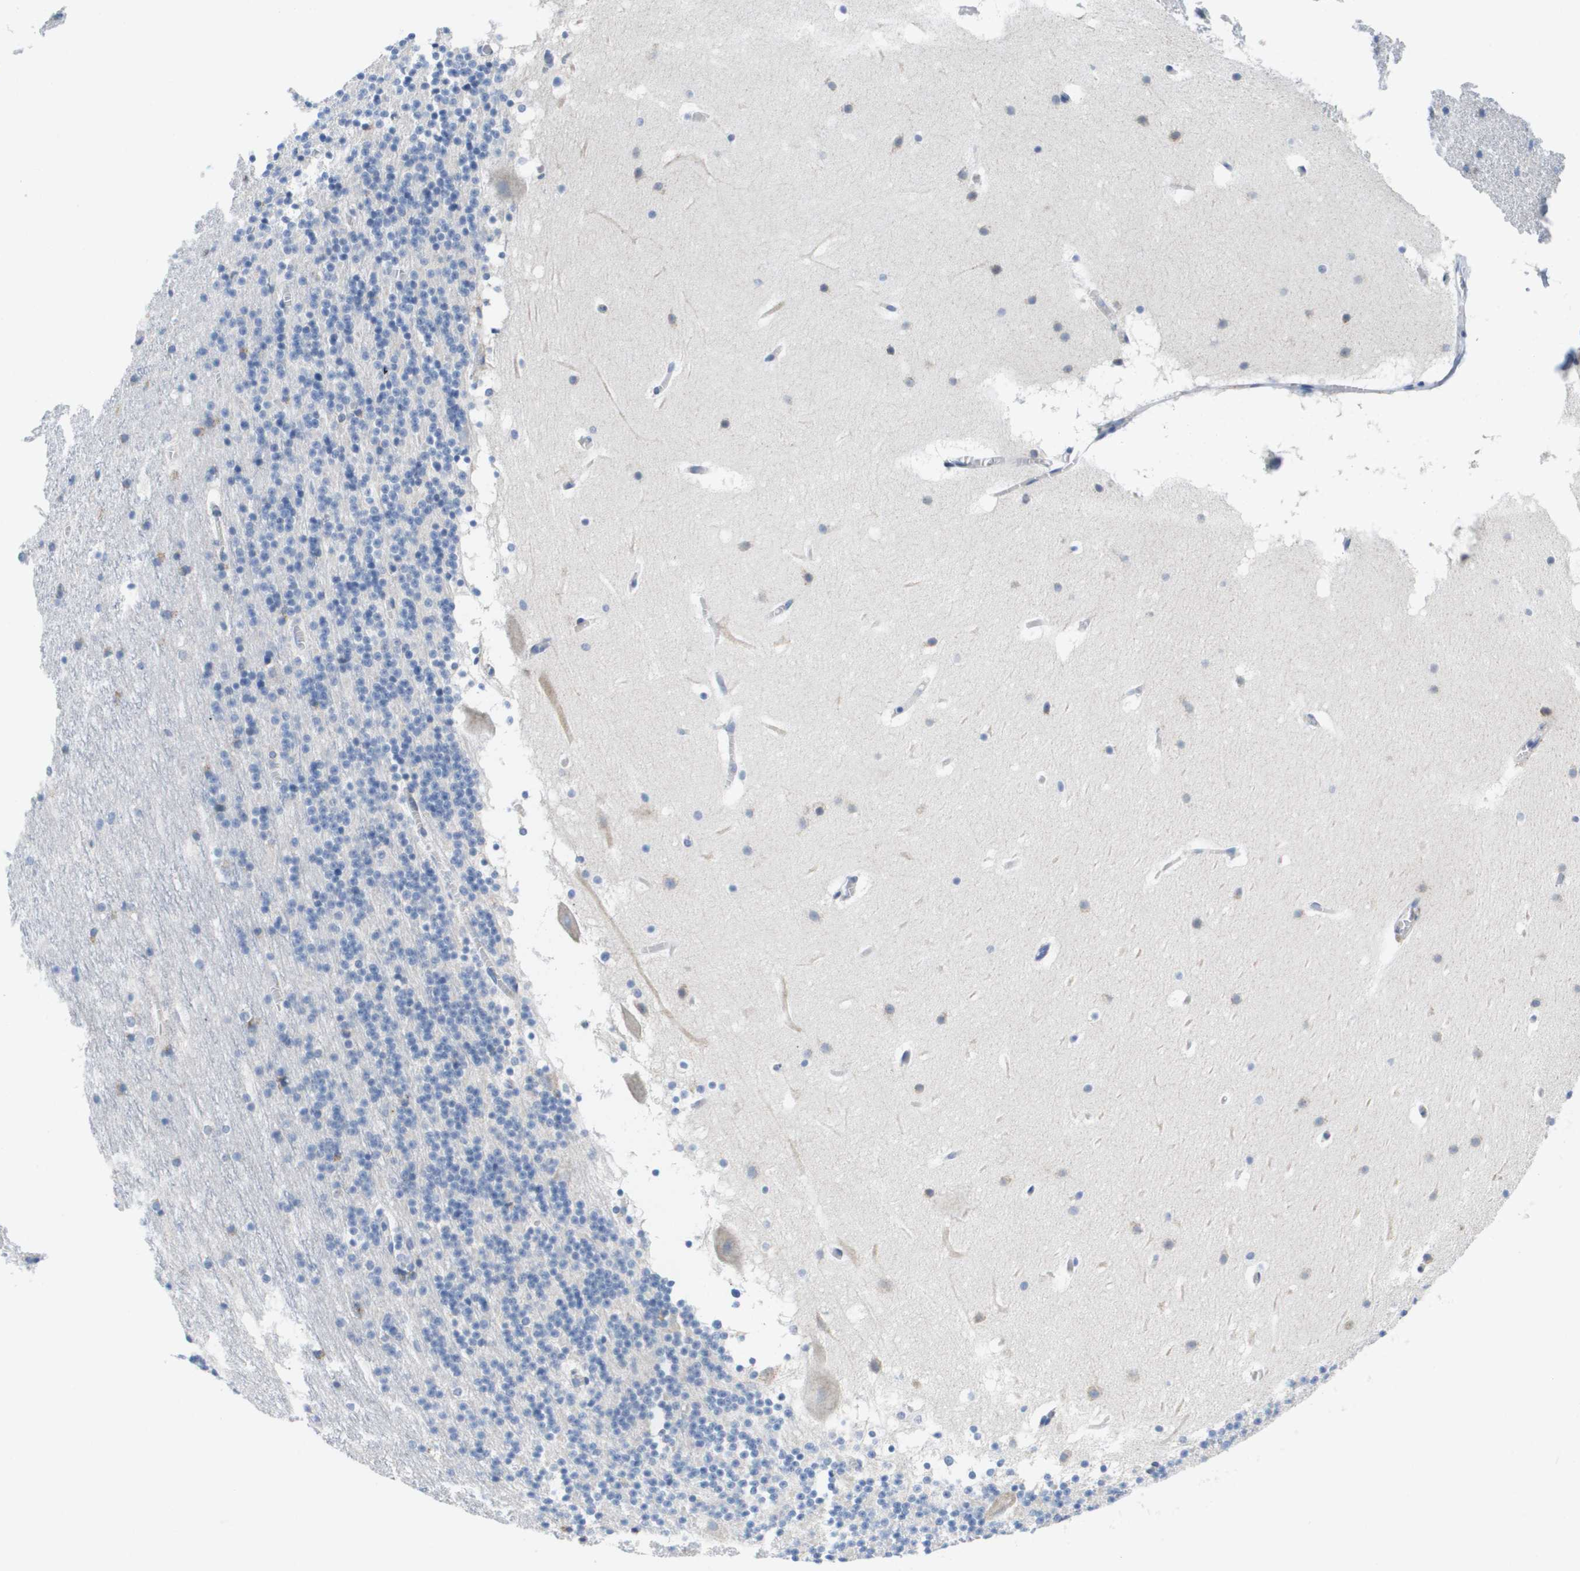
{"staining": {"intensity": "negative", "quantity": "none", "location": "none"}, "tissue": "cerebellum", "cell_type": "Cells in granular layer", "image_type": "normal", "snomed": [{"axis": "morphology", "description": "Normal tissue, NOS"}, {"axis": "topography", "description": "Cerebellum"}], "caption": "DAB immunohistochemical staining of normal cerebellum reveals no significant positivity in cells in granular layer. Nuclei are stained in blue.", "gene": "CD3G", "patient": {"sex": "male", "age": 45}}